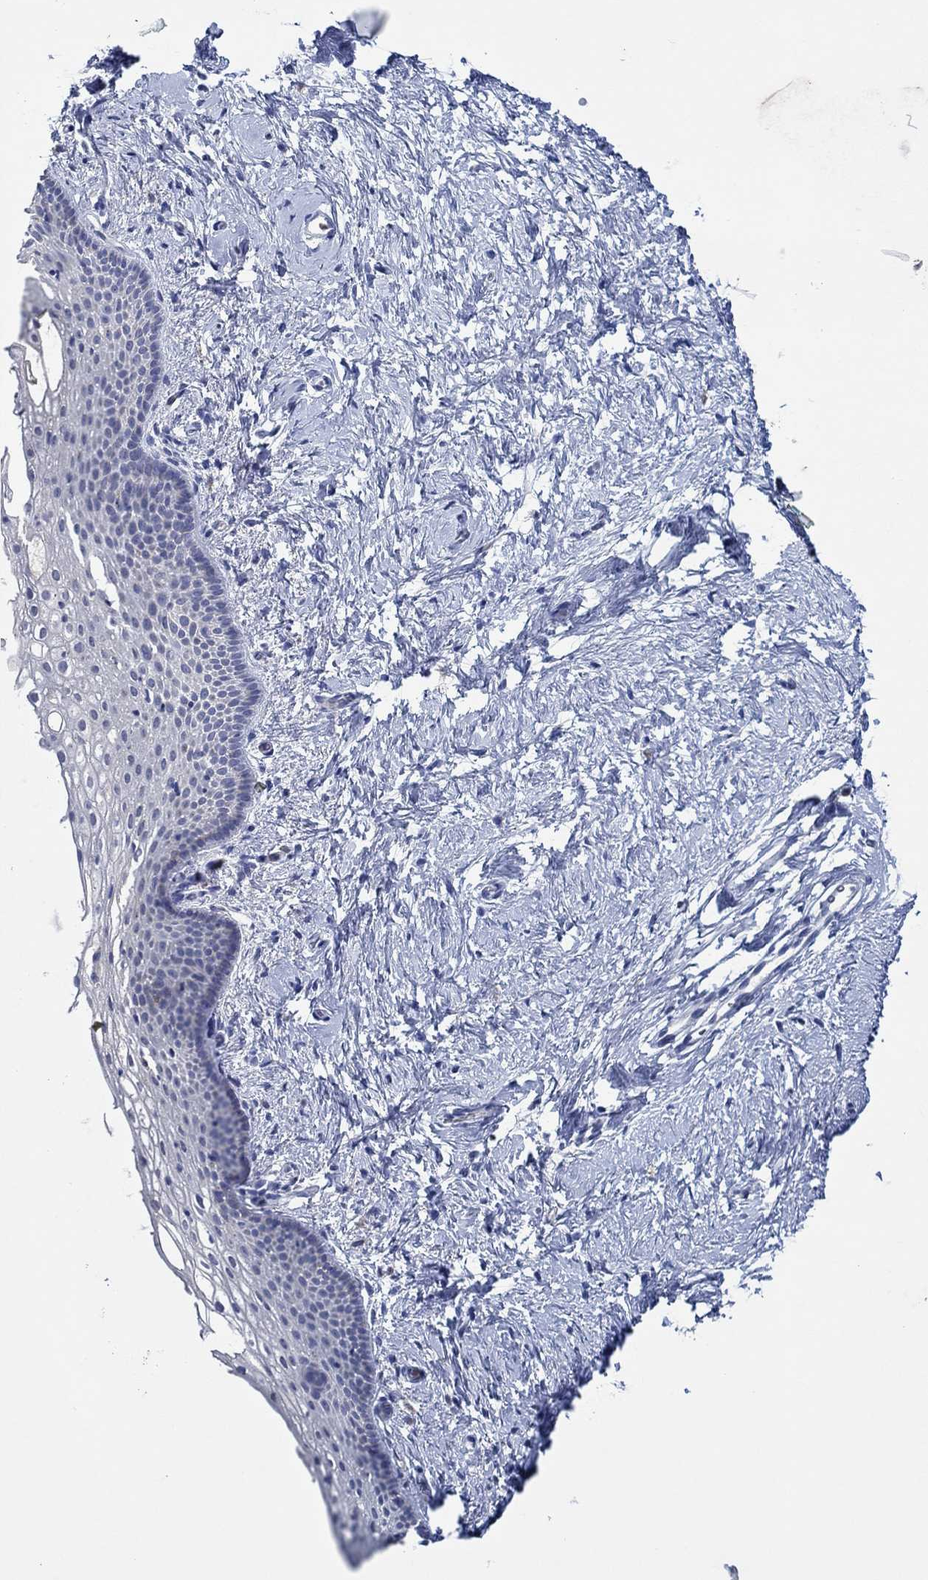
{"staining": {"intensity": "negative", "quantity": "none", "location": "none"}, "tissue": "vagina", "cell_type": "Squamous epithelial cells", "image_type": "normal", "snomed": [{"axis": "morphology", "description": "Normal tissue, NOS"}, {"axis": "topography", "description": "Vagina"}], "caption": "An immunohistochemistry (IHC) histopathology image of normal vagina is shown. There is no staining in squamous epithelial cells of vagina.", "gene": "CPM", "patient": {"sex": "female", "age": 61}}